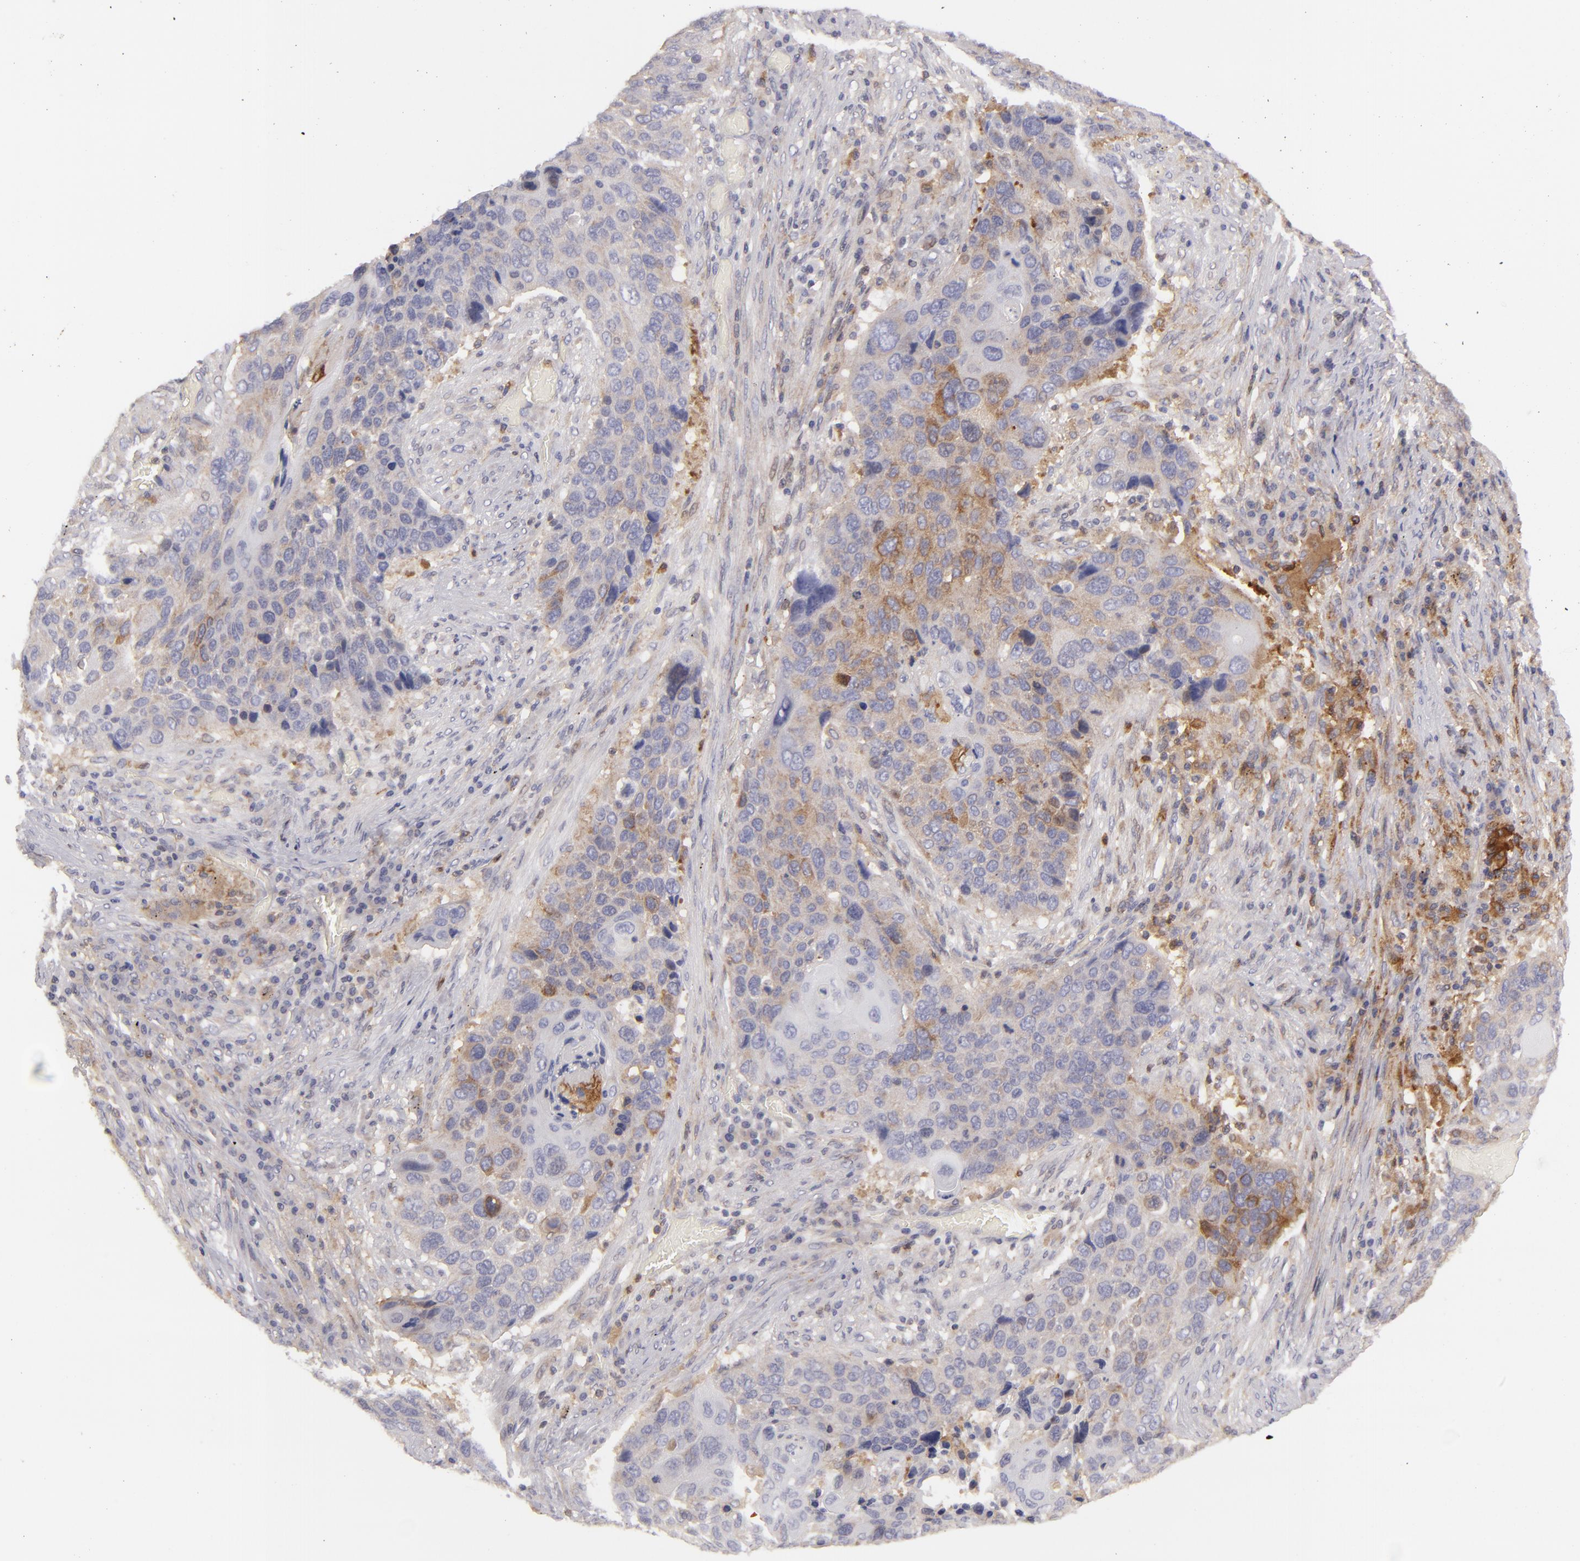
{"staining": {"intensity": "moderate", "quantity": "25%-75%", "location": "cytoplasmic/membranous"}, "tissue": "lung cancer", "cell_type": "Tumor cells", "image_type": "cancer", "snomed": [{"axis": "morphology", "description": "Squamous cell carcinoma, NOS"}, {"axis": "topography", "description": "Lung"}], "caption": "Squamous cell carcinoma (lung) tissue demonstrates moderate cytoplasmic/membranous positivity in about 25%-75% of tumor cells", "gene": "MMP10", "patient": {"sex": "male", "age": 68}}